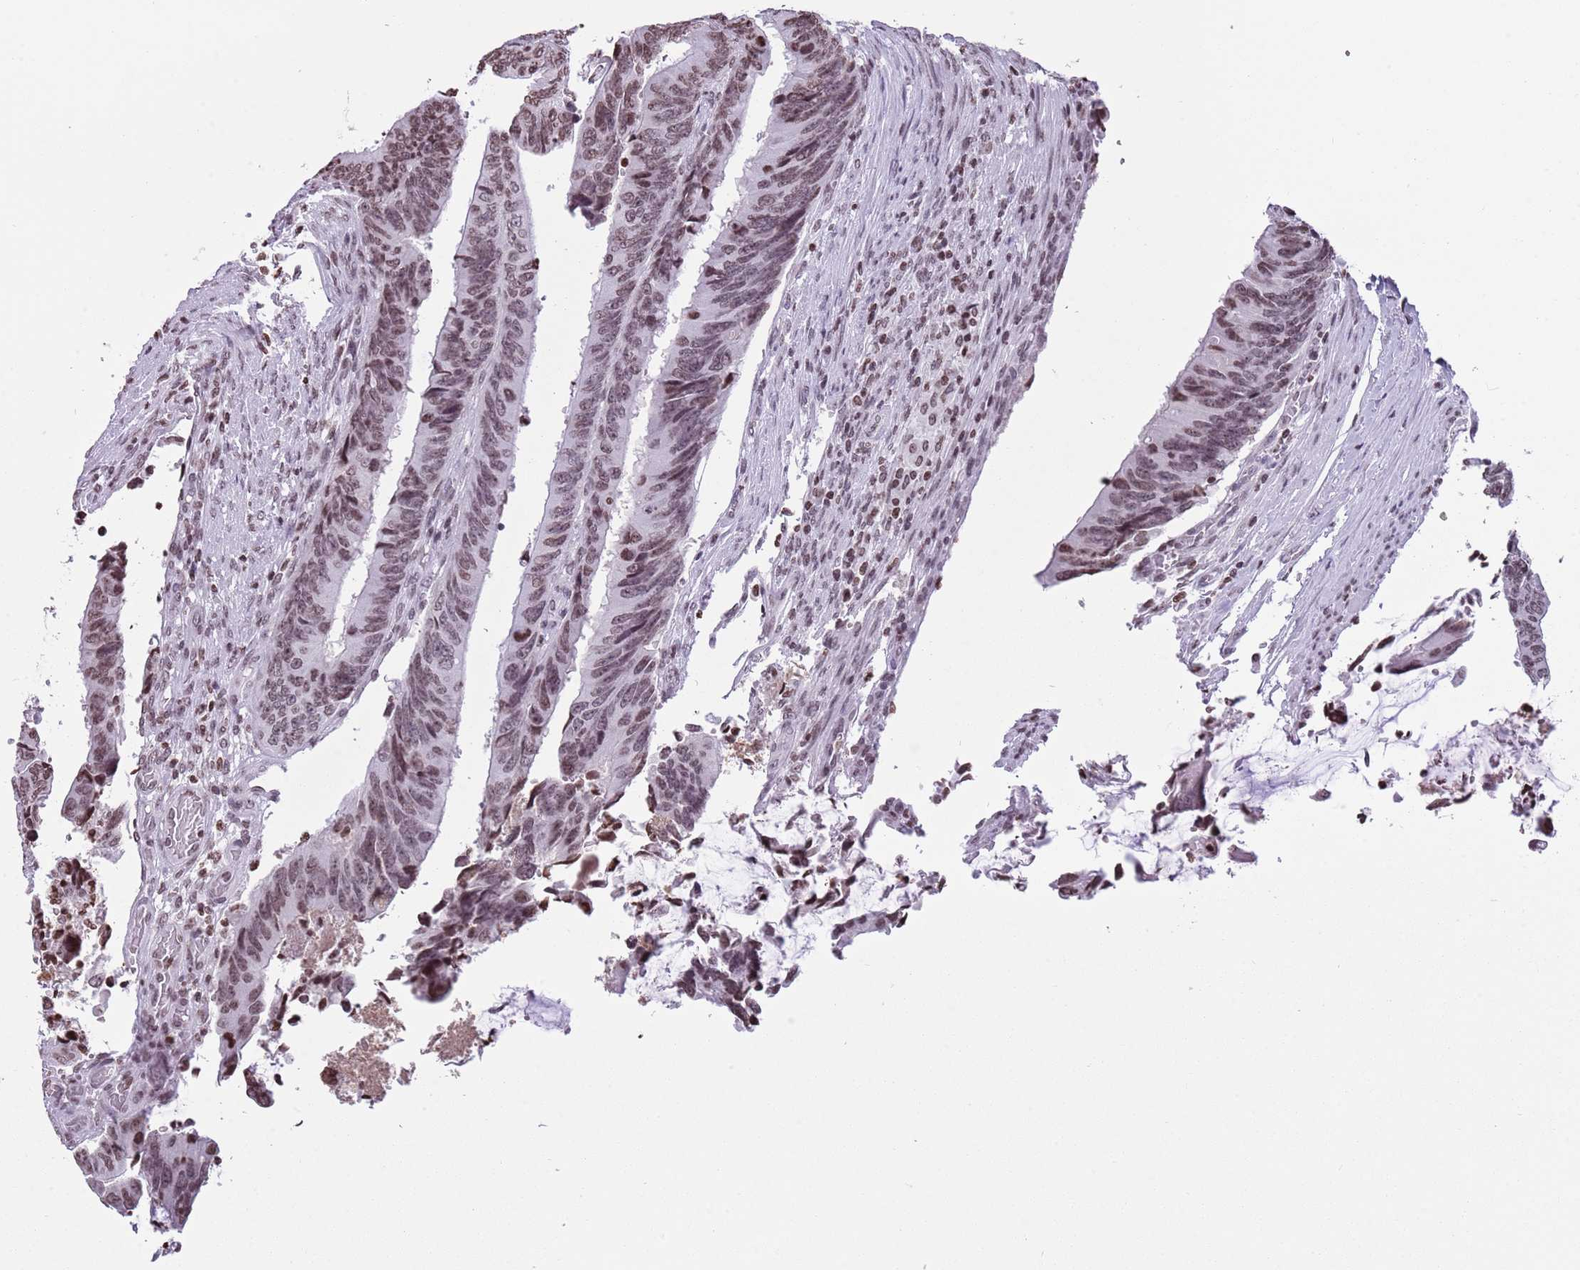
{"staining": {"intensity": "moderate", "quantity": ">75%", "location": "nuclear"}, "tissue": "colorectal cancer", "cell_type": "Tumor cells", "image_type": "cancer", "snomed": [{"axis": "morphology", "description": "Adenocarcinoma, NOS"}, {"axis": "topography", "description": "Colon"}], "caption": "The histopathology image shows a brown stain indicating the presence of a protein in the nuclear of tumor cells in colorectal cancer (adenocarcinoma).", "gene": "KPNA3", "patient": {"sex": "male", "age": 87}}